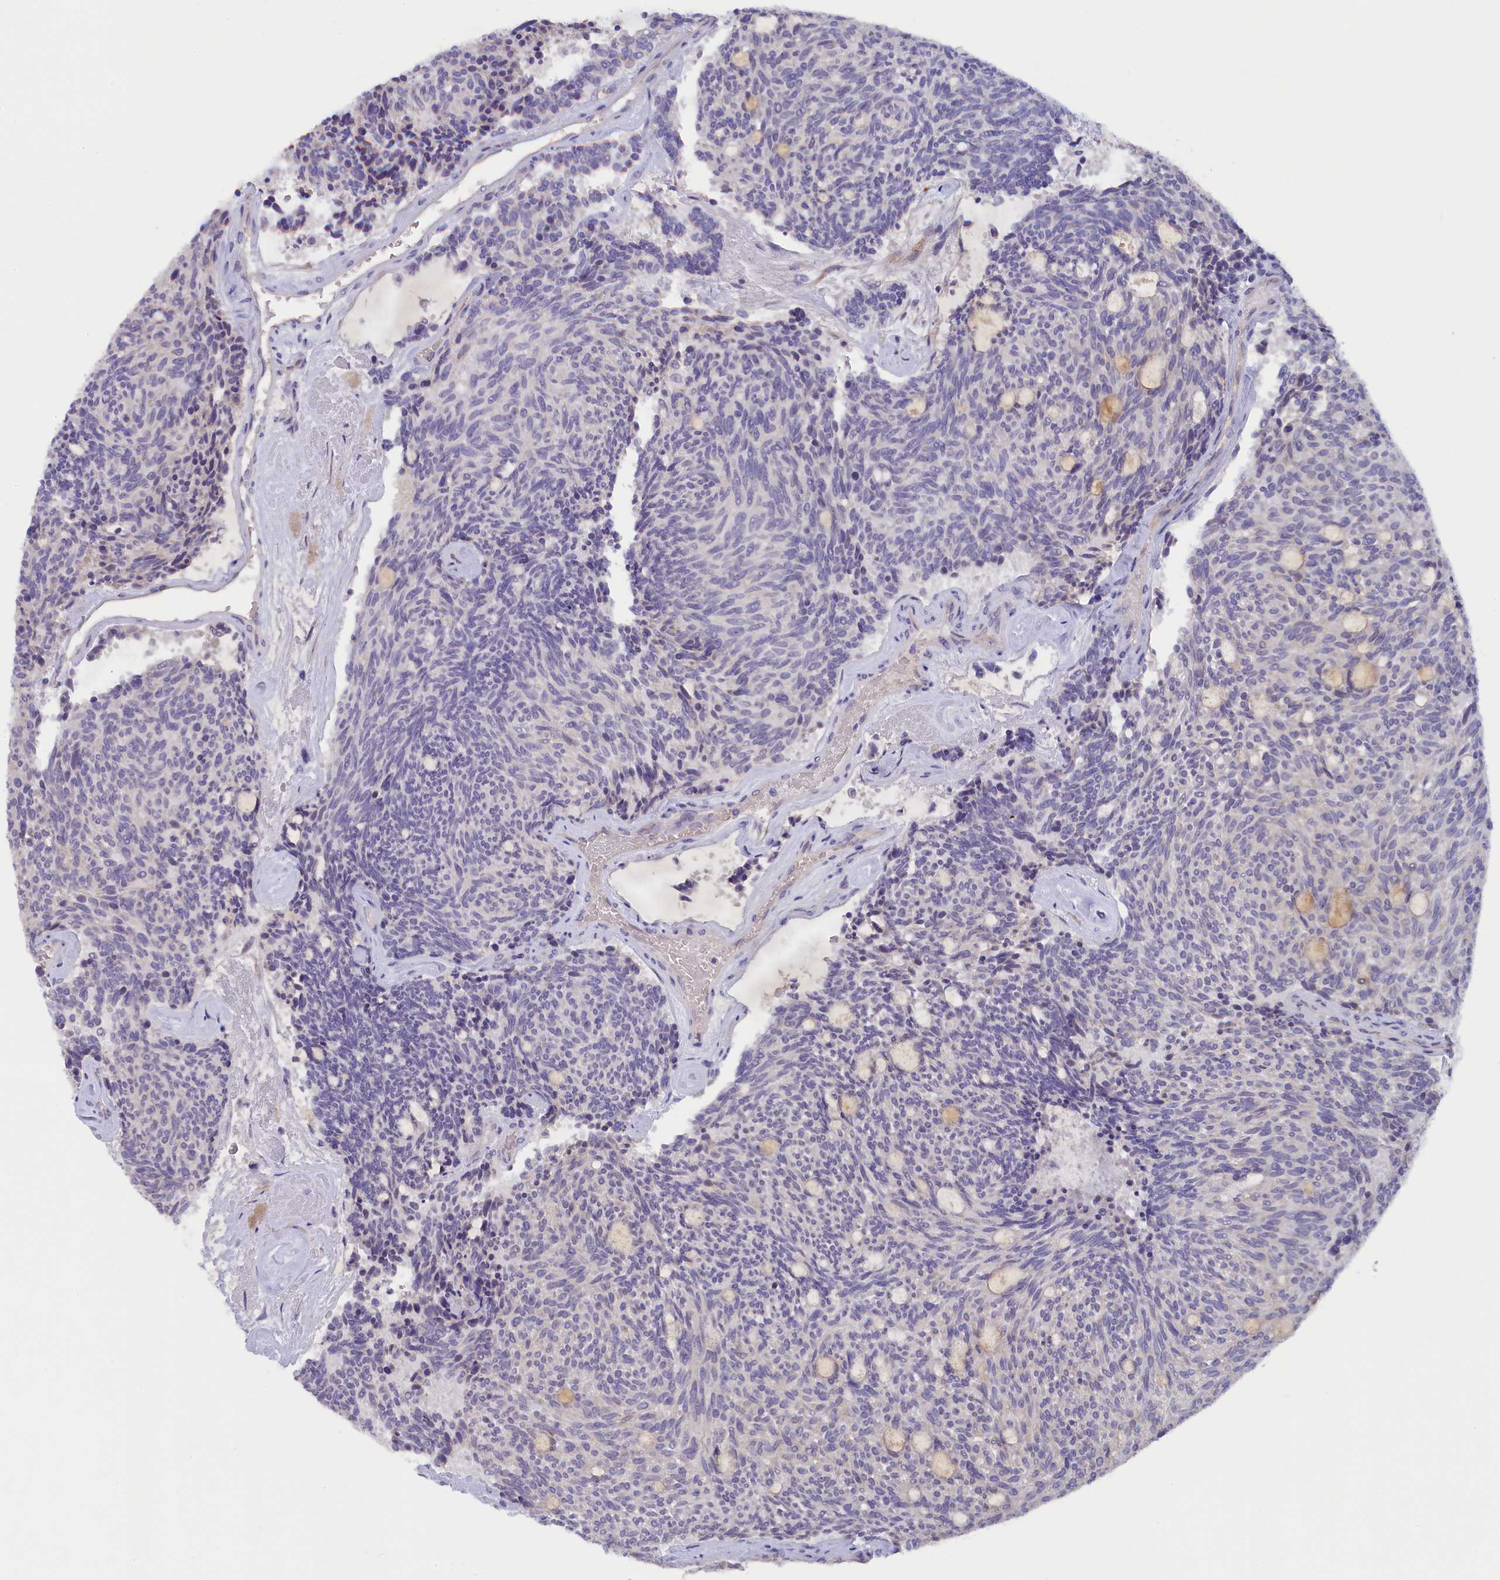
{"staining": {"intensity": "negative", "quantity": "none", "location": "none"}, "tissue": "carcinoid", "cell_type": "Tumor cells", "image_type": "cancer", "snomed": [{"axis": "morphology", "description": "Carcinoid, malignant, NOS"}, {"axis": "topography", "description": "Pancreas"}], "caption": "There is no significant staining in tumor cells of carcinoid.", "gene": "ZSWIM4", "patient": {"sex": "female", "age": 54}}